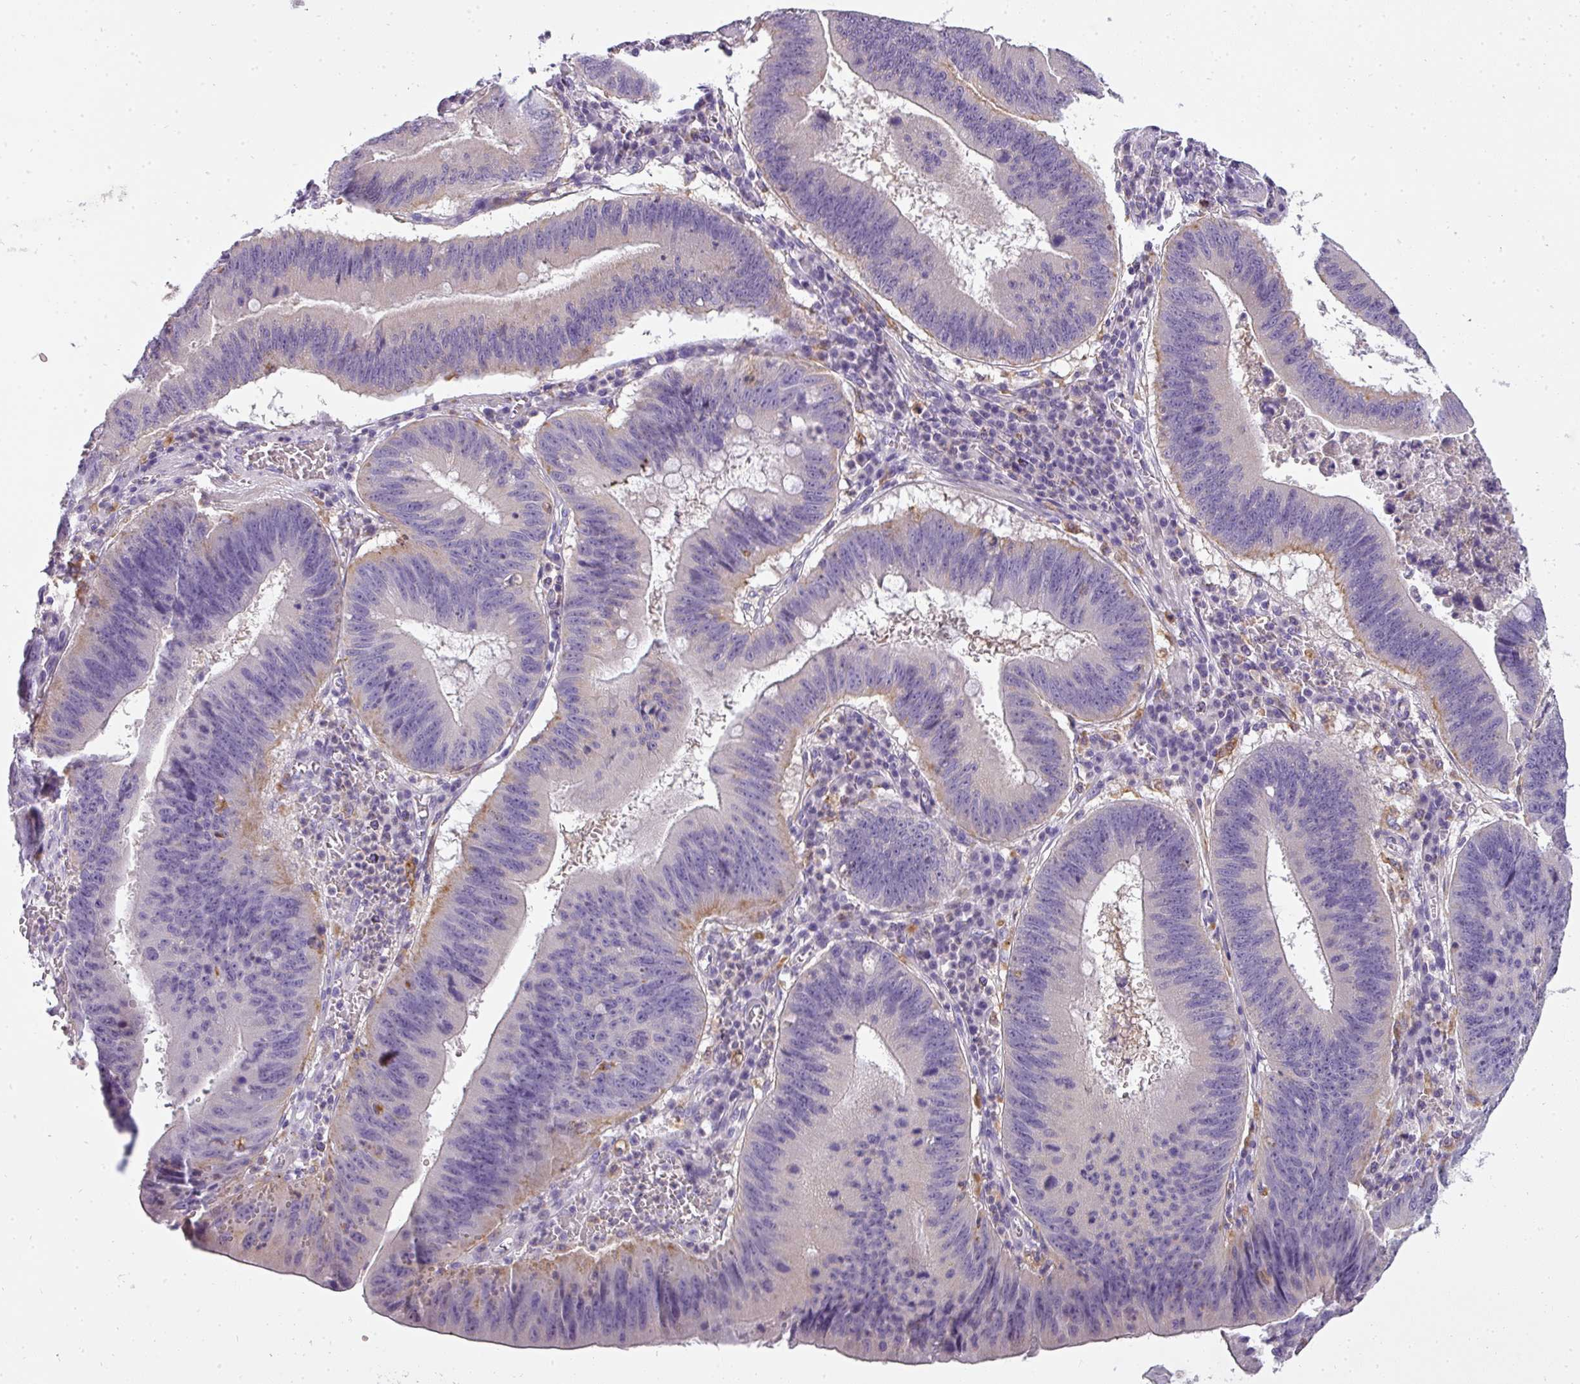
{"staining": {"intensity": "weak", "quantity": "<25%", "location": "cytoplasmic/membranous"}, "tissue": "stomach cancer", "cell_type": "Tumor cells", "image_type": "cancer", "snomed": [{"axis": "morphology", "description": "Adenocarcinoma, NOS"}, {"axis": "topography", "description": "Stomach"}], "caption": "Stomach cancer (adenocarcinoma) was stained to show a protein in brown. There is no significant expression in tumor cells.", "gene": "ATP6V1D", "patient": {"sex": "male", "age": 59}}